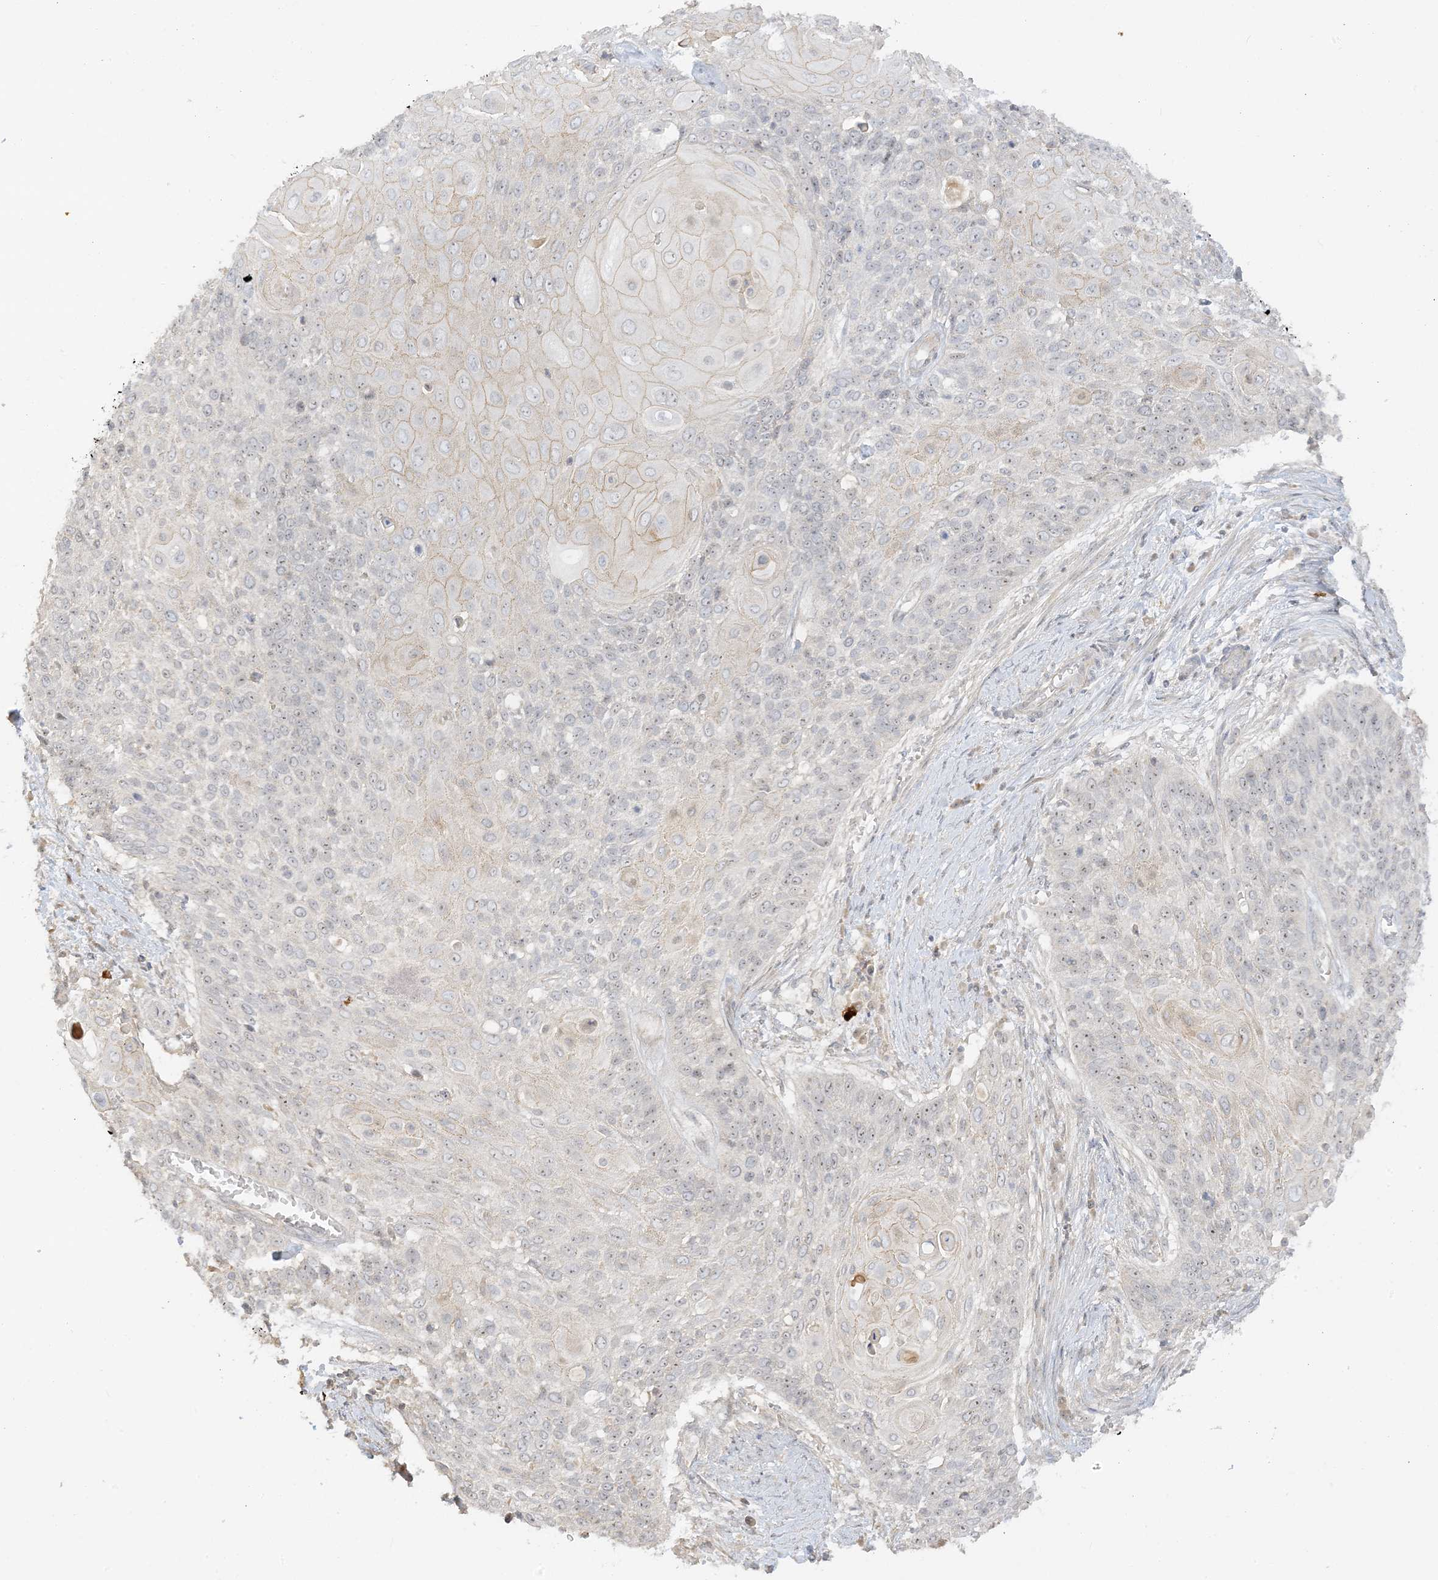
{"staining": {"intensity": "weak", "quantity": "<25%", "location": "cytoplasmic/membranous,nuclear"}, "tissue": "cervical cancer", "cell_type": "Tumor cells", "image_type": "cancer", "snomed": [{"axis": "morphology", "description": "Squamous cell carcinoma, NOS"}, {"axis": "topography", "description": "Cervix"}], "caption": "An immunohistochemistry (IHC) histopathology image of cervical squamous cell carcinoma is shown. There is no staining in tumor cells of cervical squamous cell carcinoma. (Immunohistochemistry, brightfield microscopy, high magnification).", "gene": "ETAA1", "patient": {"sex": "female", "age": 39}}